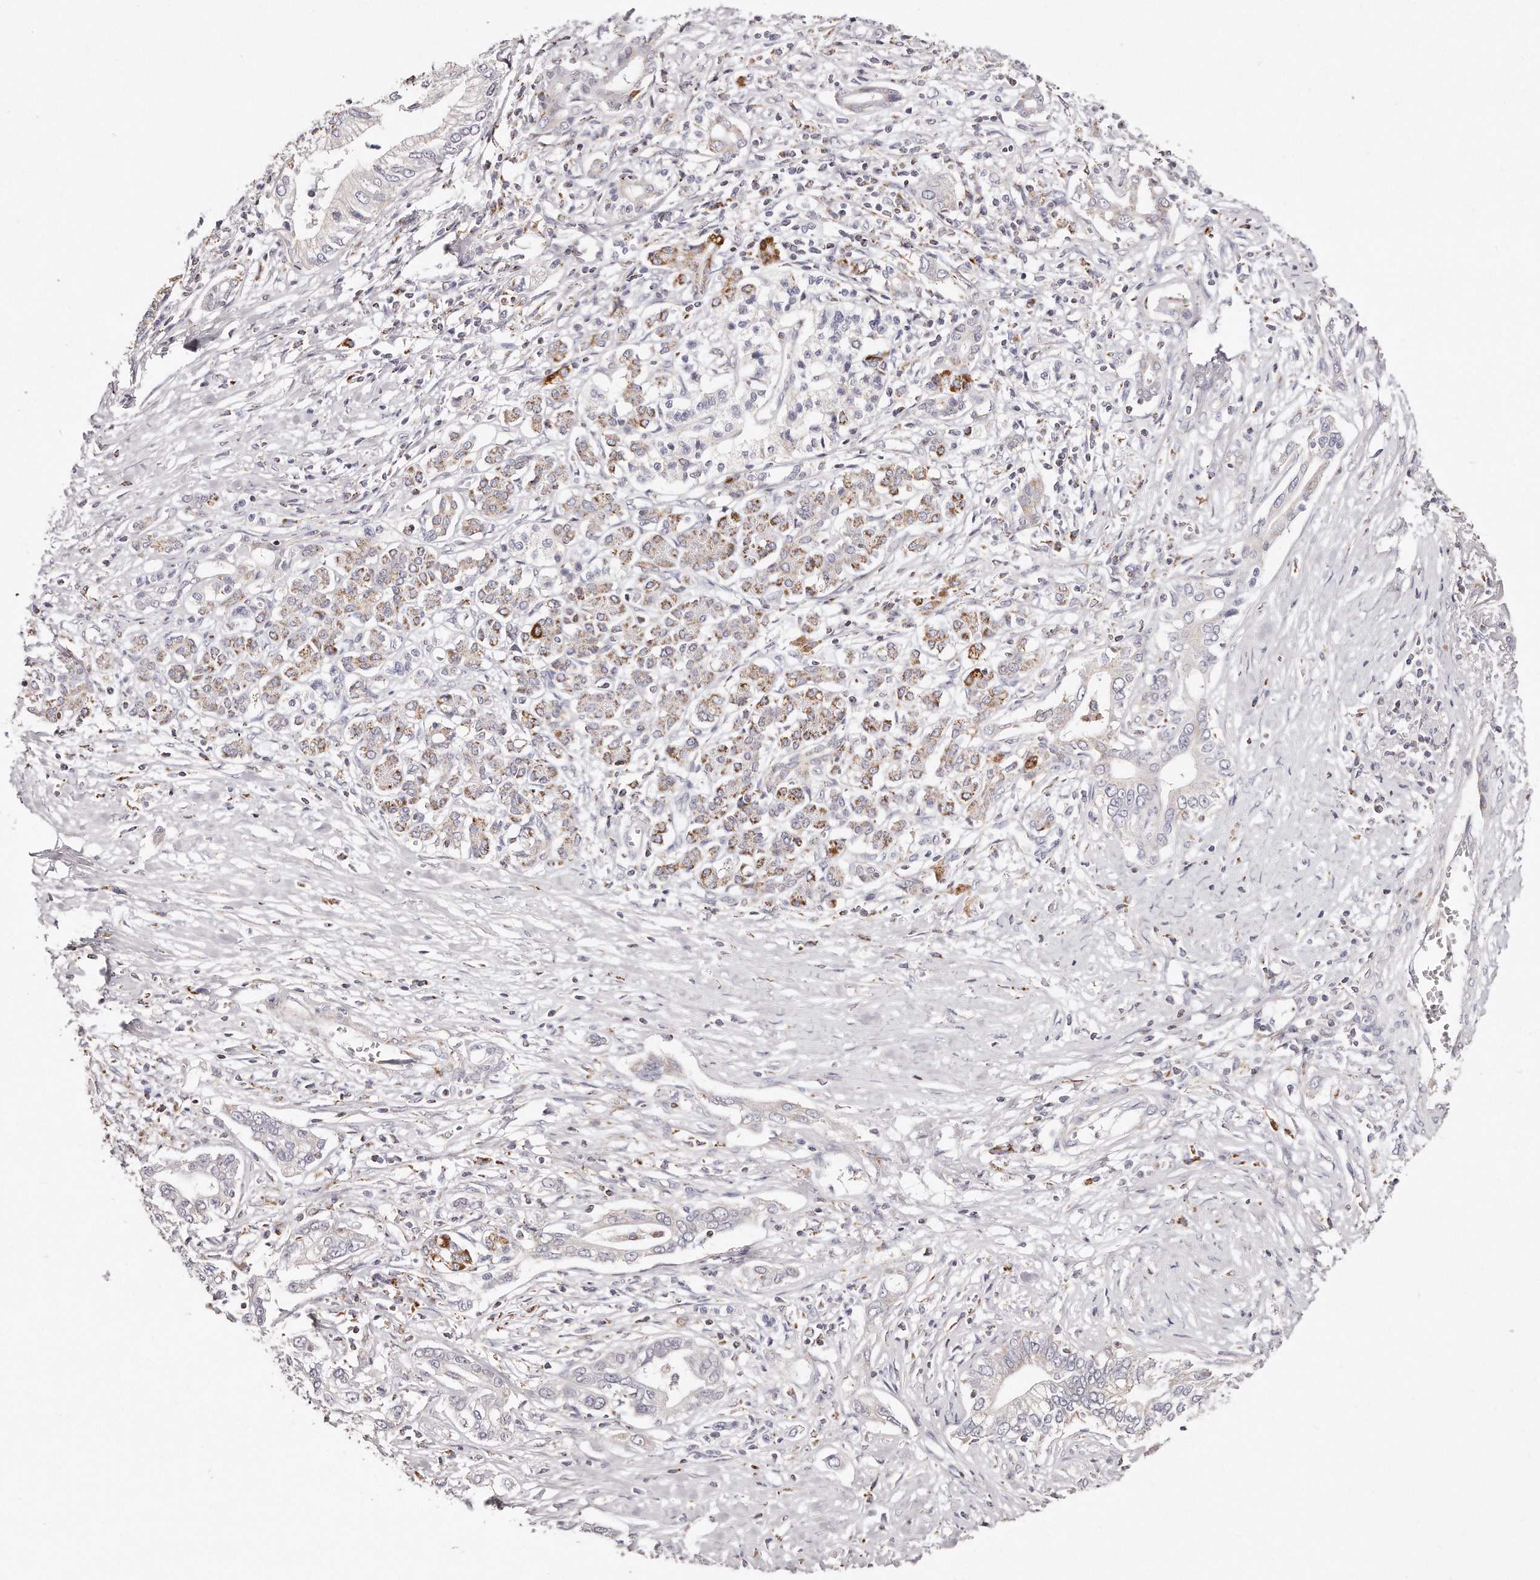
{"staining": {"intensity": "weak", "quantity": "25%-75%", "location": "cytoplasmic/membranous"}, "tissue": "pancreatic cancer", "cell_type": "Tumor cells", "image_type": "cancer", "snomed": [{"axis": "morphology", "description": "Normal tissue, NOS"}, {"axis": "morphology", "description": "Adenocarcinoma, NOS"}, {"axis": "topography", "description": "Pancreas"}, {"axis": "topography", "description": "Peripheral nerve tissue"}], "caption": "Brown immunohistochemical staining in pancreatic cancer (adenocarcinoma) demonstrates weak cytoplasmic/membranous positivity in about 25%-75% of tumor cells.", "gene": "RTKN", "patient": {"sex": "male", "age": 59}}